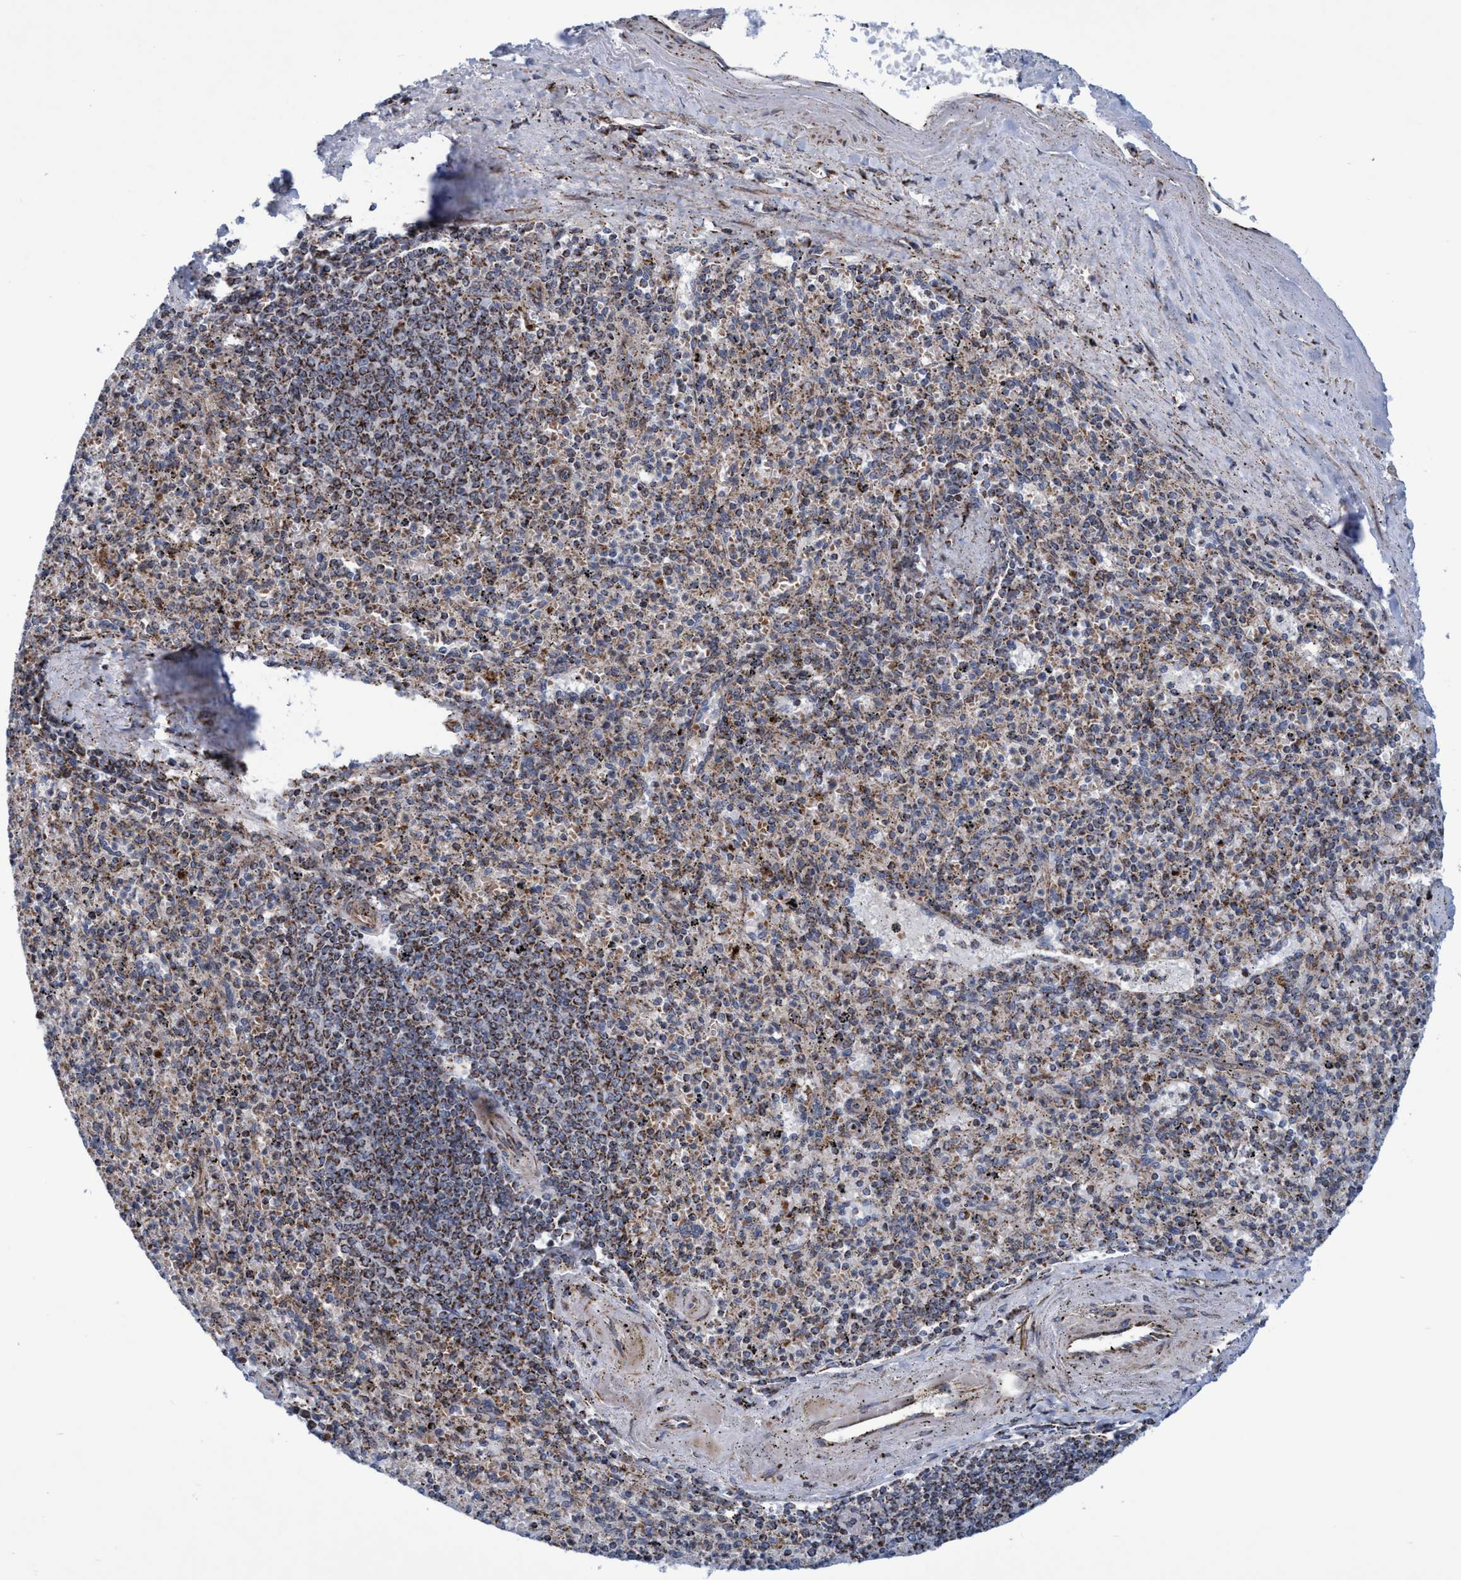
{"staining": {"intensity": "moderate", "quantity": "<25%", "location": "cytoplasmic/membranous"}, "tissue": "spleen", "cell_type": "Cells in red pulp", "image_type": "normal", "snomed": [{"axis": "morphology", "description": "Normal tissue, NOS"}, {"axis": "topography", "description": "Spleen"}], "caption": "Immunohistochemistry (IHC) photomicrograph of unremarkable spleen: human spleen stained using IHC demonstrates low levels of moderate protein expression localized specifically in the cytoplasmic/membranous of cells in red pulp, appearing as a cytoplasmic/membranous brown color.", "gene": "POLR1F", "patient": {"sex": "male", "age": 72}}